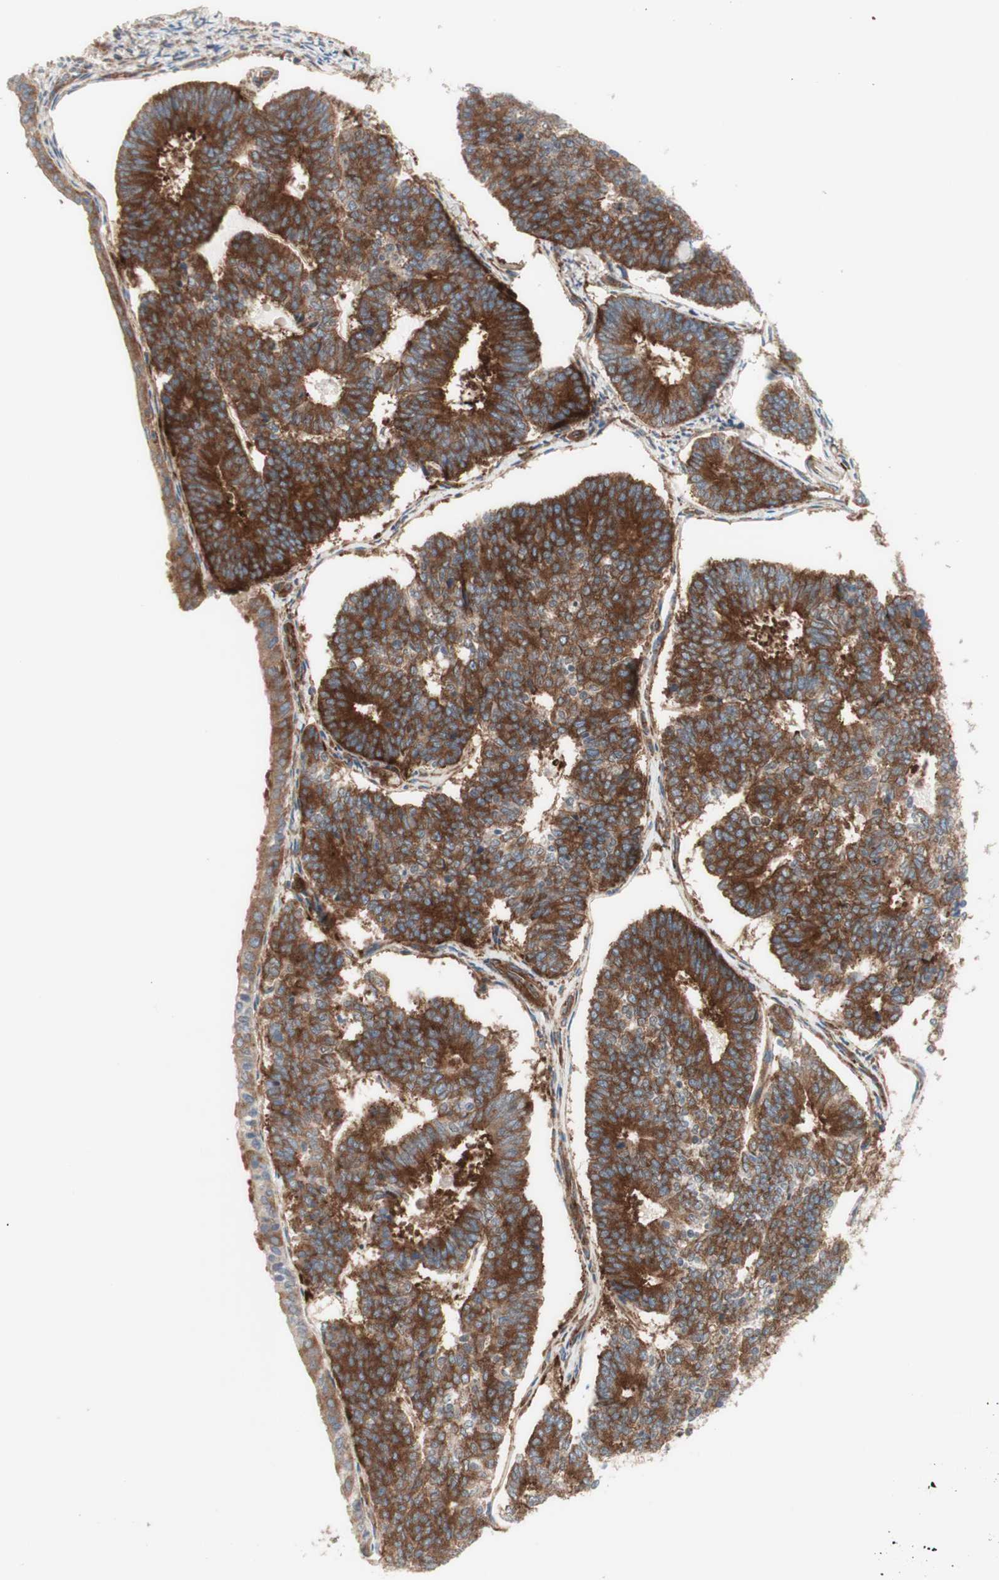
{"staining": {"intensity": "moderate", "quantity": ">75%", "location": "cytoplasmic/membranous"}, "tissue": "endometrial cancer", "cell_type": "Tumor cells", "image_type": "cancer", "snomed": [{"axis": "morphology", "description": "Adenocarcinoma, NOS"}, {"axis": "topography", "description": "Endometrium"}], "caption": "Immunohistochemical staining of human endometrial adenocarcinoma displays medium levels of moderate cytoplasmic/membranous protein positivity in about >75% of tumor cells.", "gene": "CCN4", "patient": {"sex": "female", "age": 70}}